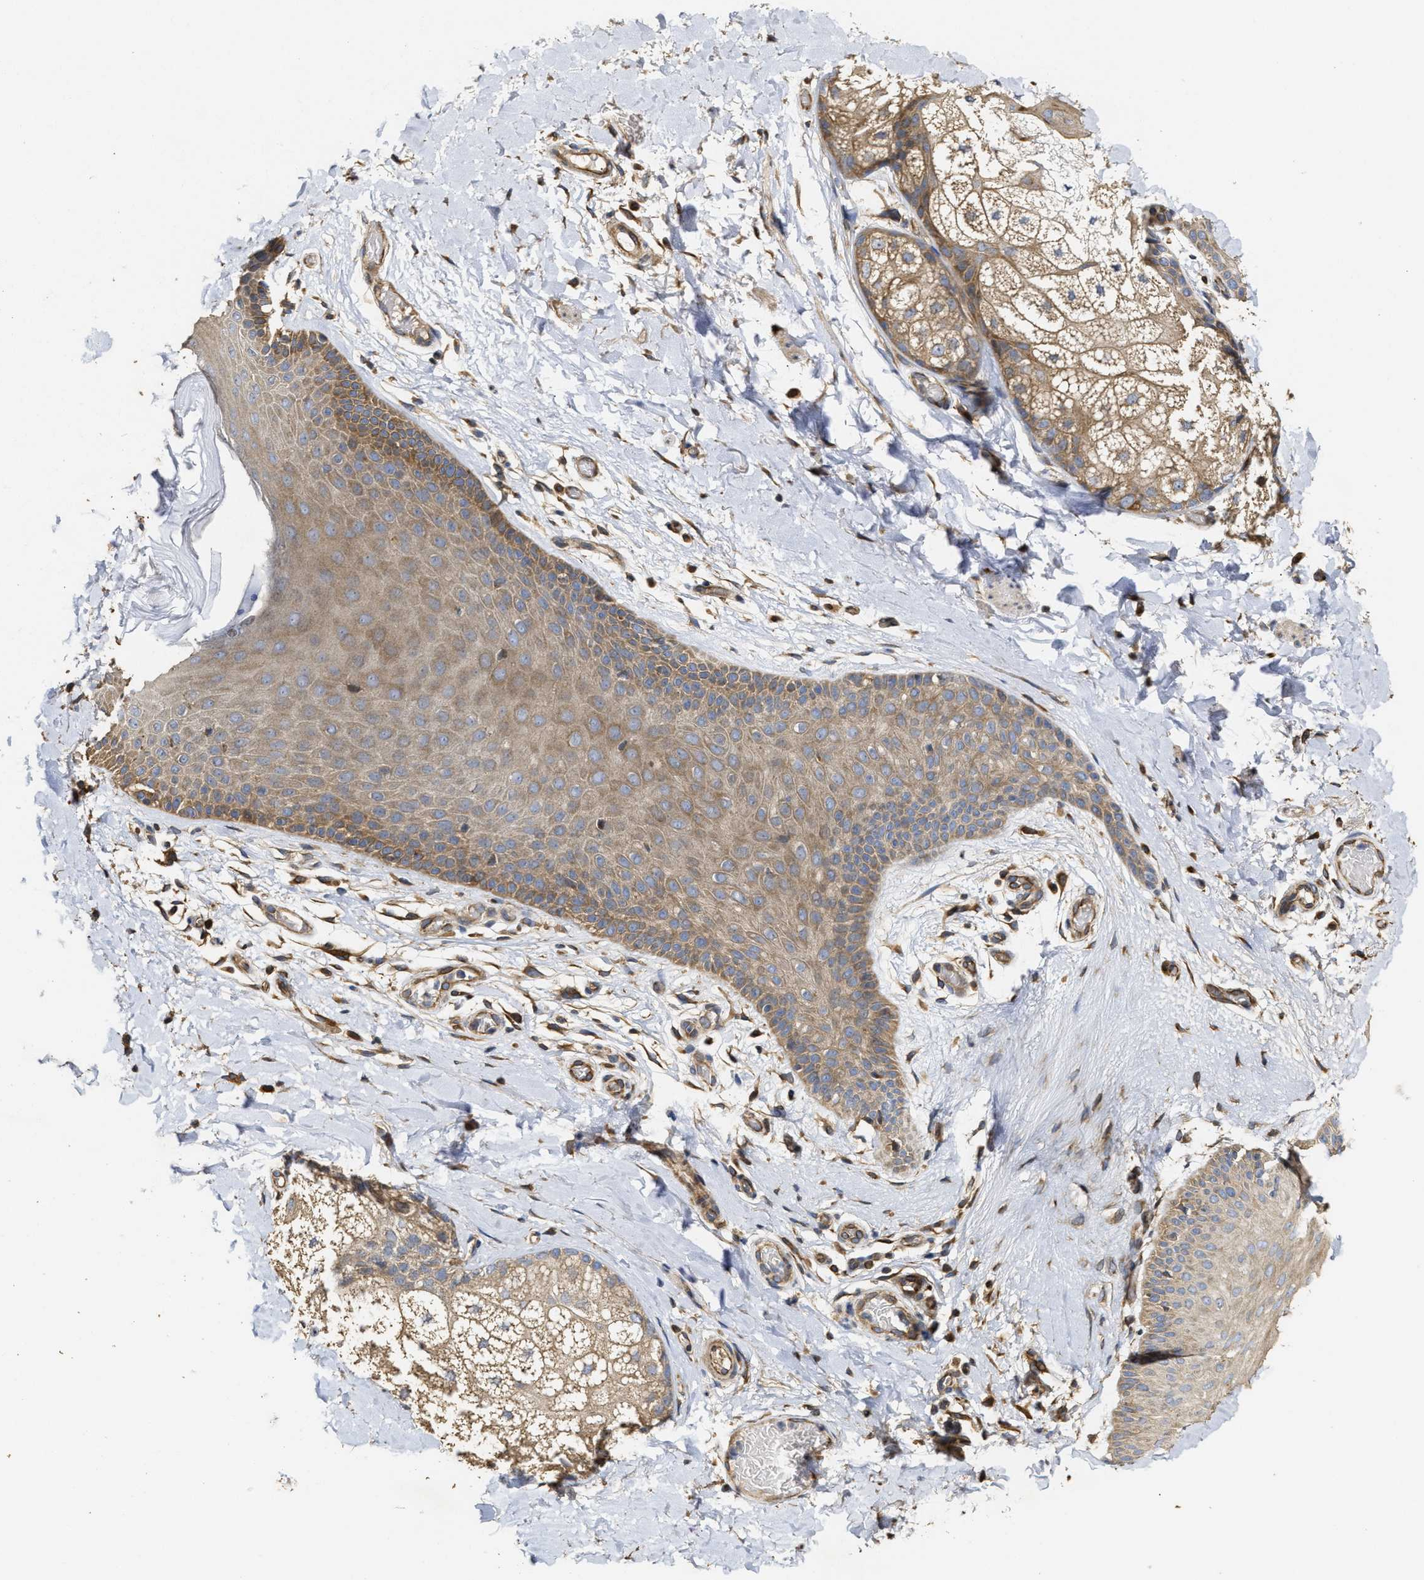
{"staining": {"intensity": "moderate", "quantity": ">75%", "location": "cytoplasmic/membranous"}, "tissue": "skin", "cell_type": "Epidermal cells", "image_type": "normal", "snomed": [{"axis": "morphology", "description": "Normal tissue, NOS"}, {"axis": "topography", "description": "Vulva"}], "caption": "An image showing moderate cytoplasmic/membranous staining in approximately >75% of epidermal cells in normal skin, as visualized by brown immunohistochemical staining.", "gene": "NAV1", "patient": {"sex": "female", "age": 73}}